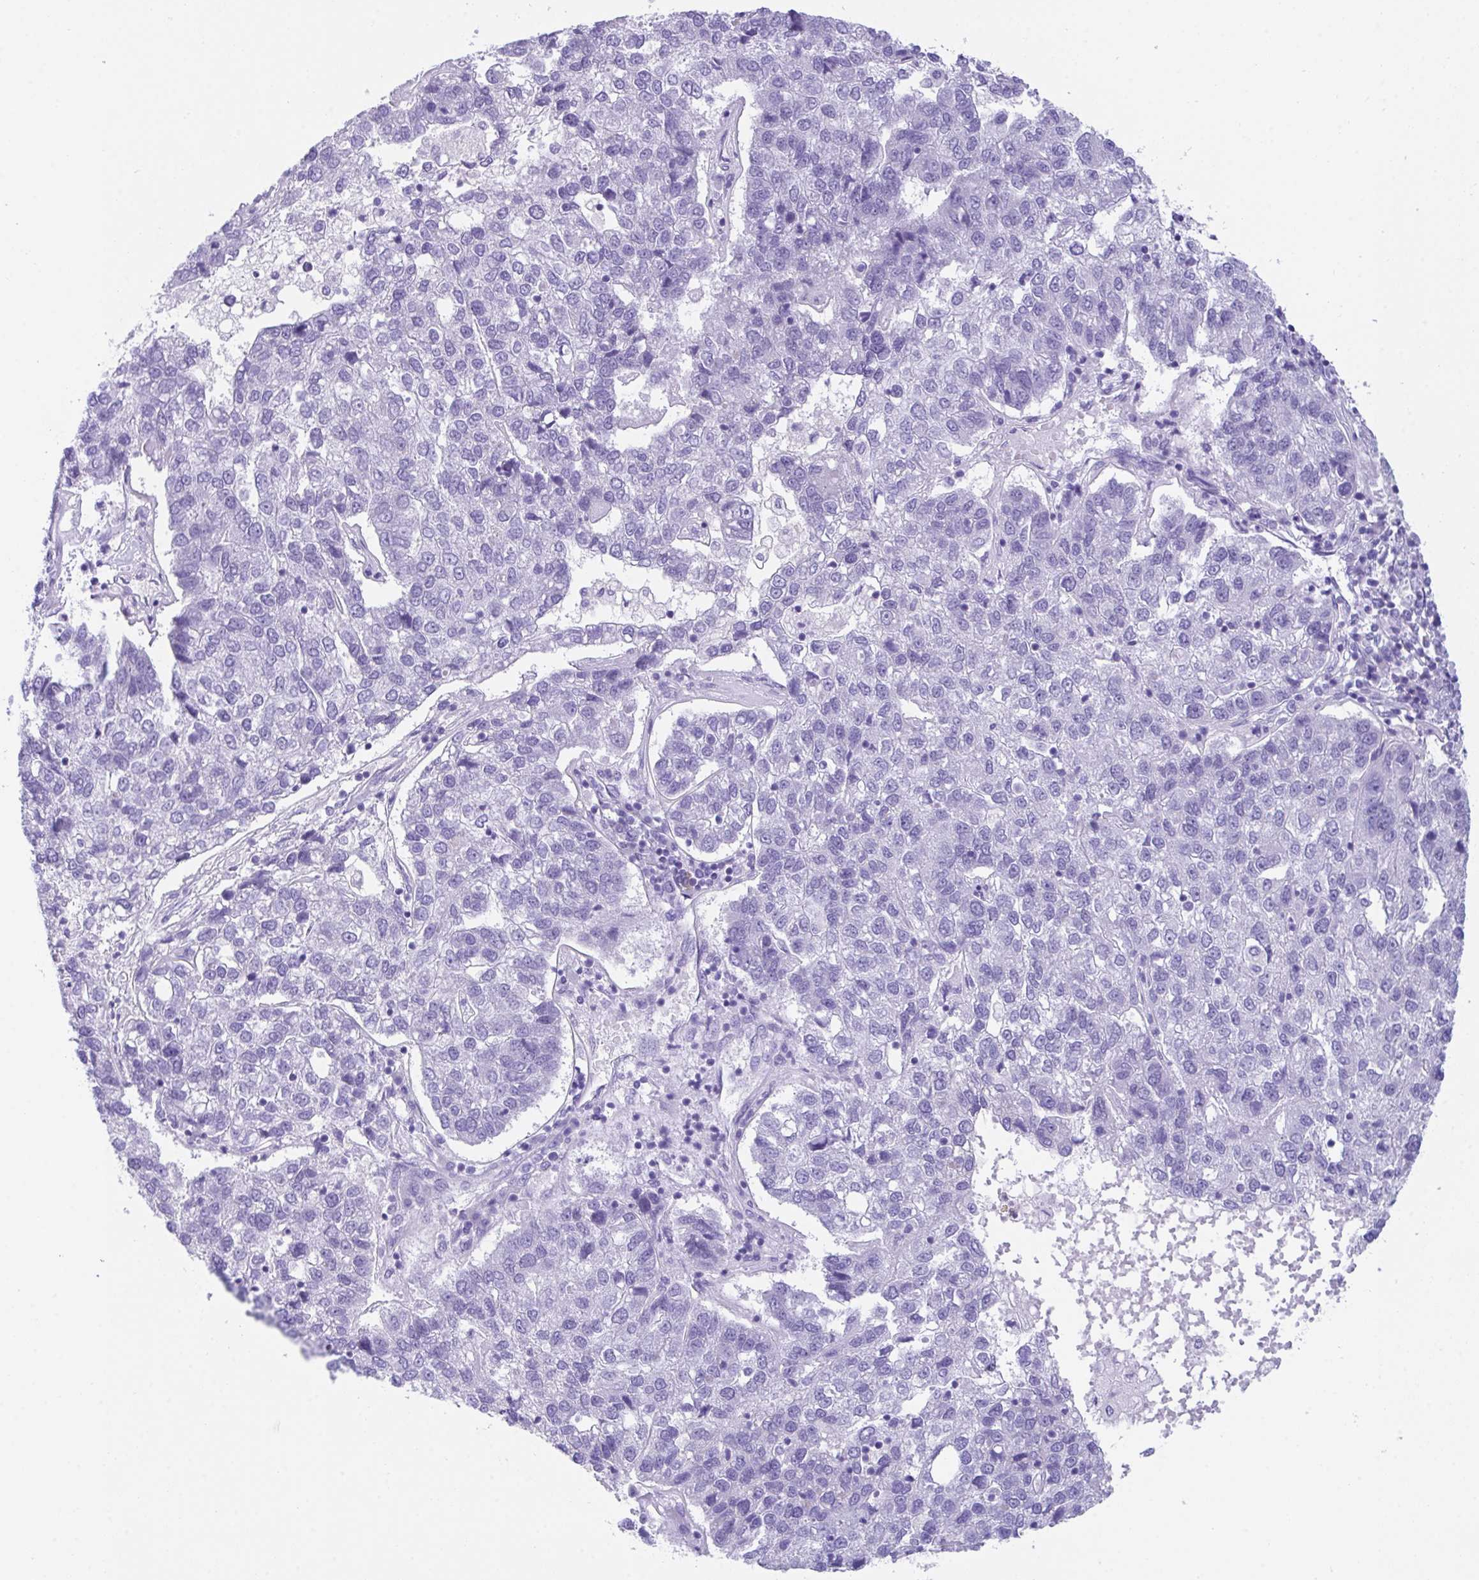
{"staining": {"intensity": "negative", "quantity": "none", "location": "none"}, "tissue": "pancreatic cancer", "cell_type": "Tumor cells", "image_type": "cancer", "snomed": [{"axis": "morphology", "description": "Adenocarcinoma, NOS"}, {"axis": "topography", "description": "Pancreas"}], "caption": "Adenocarcinoma (pancreatic) stained for a protein using IHC demonstrates no staining tumor cells.", "gene": "TMEM106B", "patient": {"sex": "female", "age": 61}}